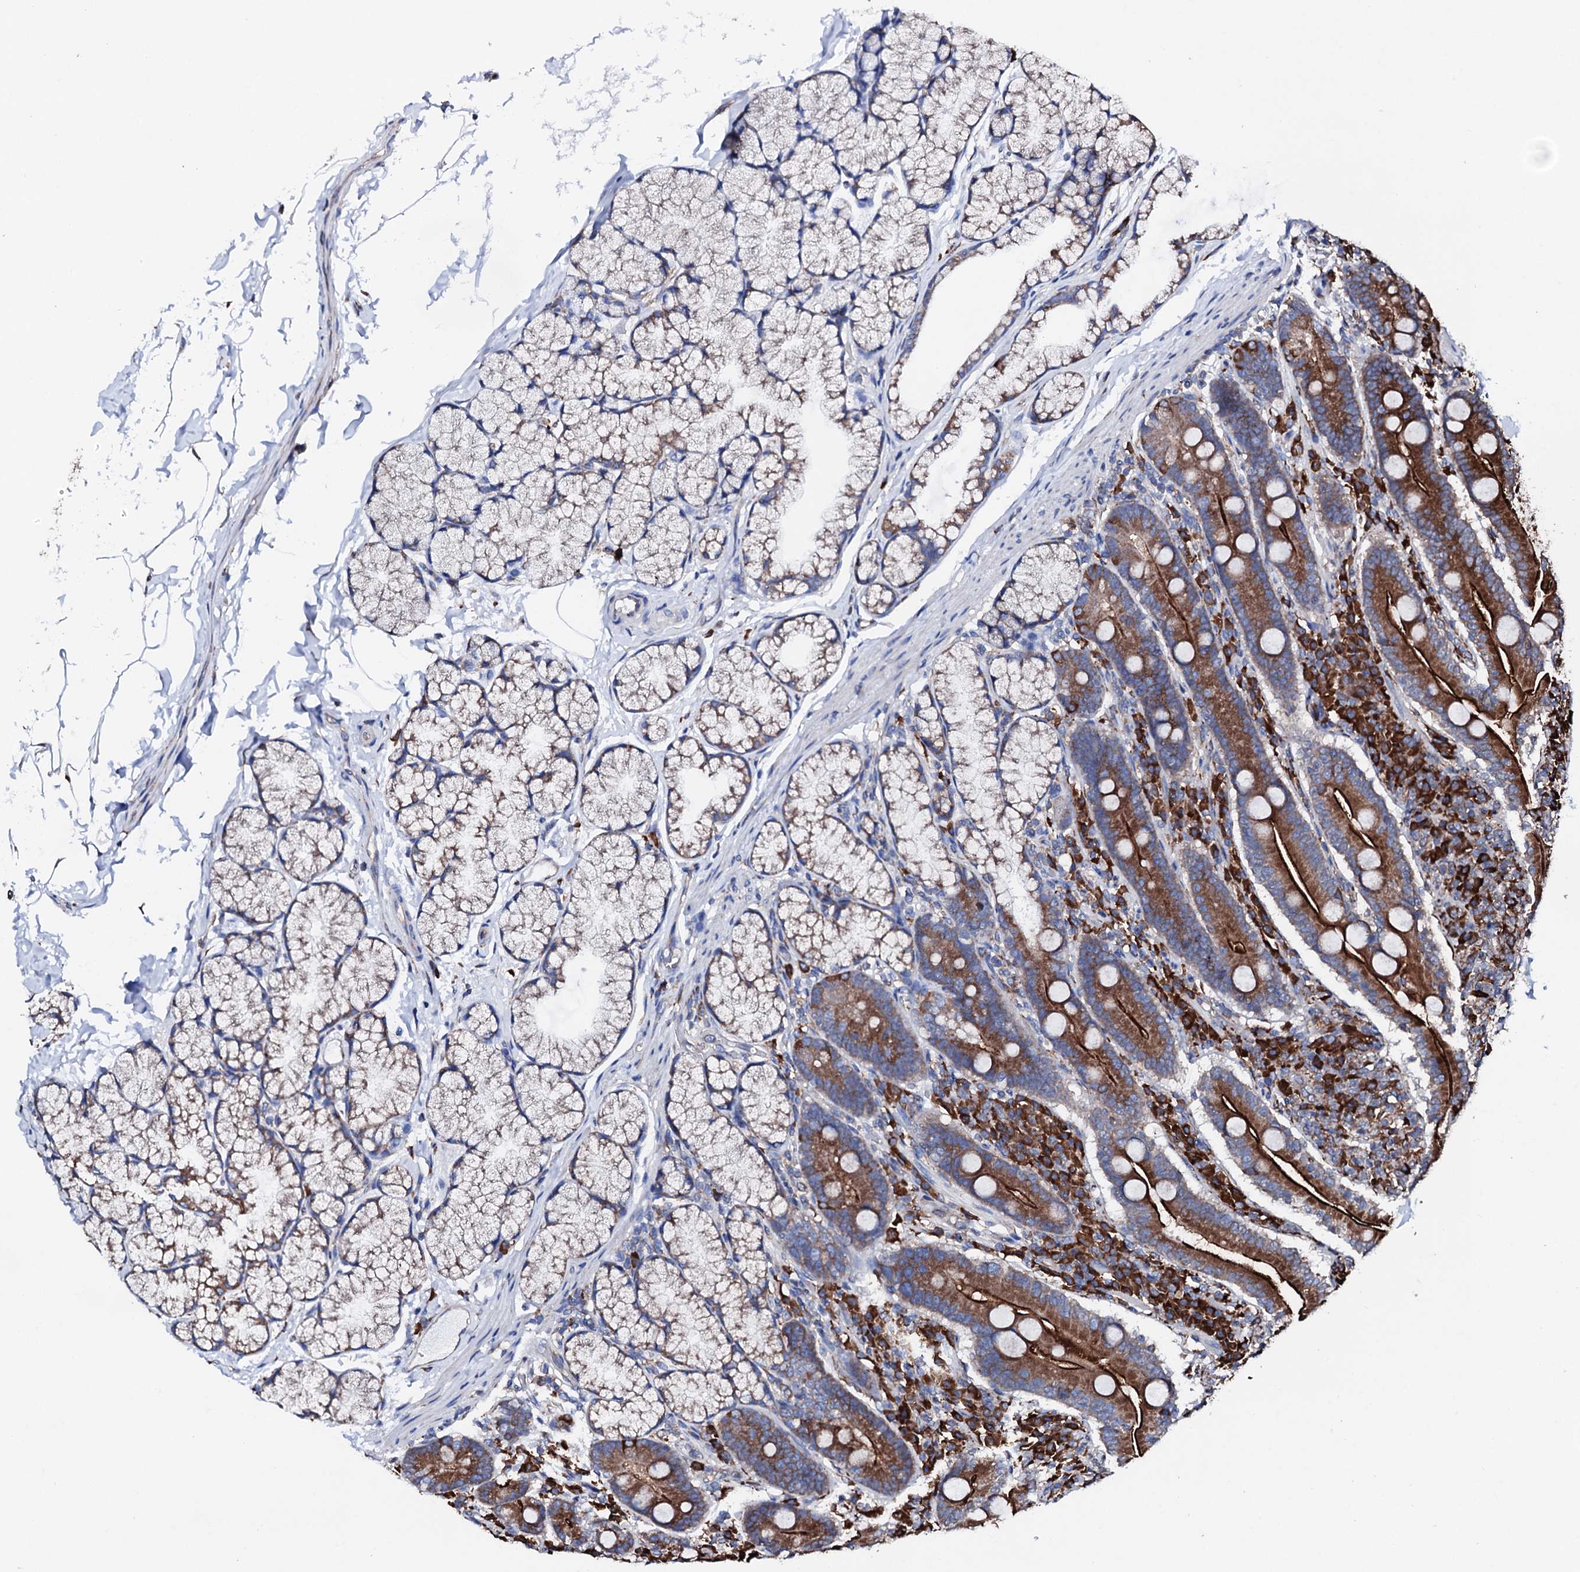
{"staining": {"intensity": "strong", "quantity": ">75%", "location": "cytoplasmic/membranous"}, "tissue": "duodenum", "cell_type": "Glandular cells", "image_type": "normal", "snomed": [{"axis": "morphology", "description": "Normal tissue, NOS"}, {"axis": "topography", "description": "Duodenum"}], "caption": "Protein staining of normal duodenum demonstrates strong cytoplasmic/membranous positivity in approximately >75% of glandular cells.", "gene": "AMDHD1", "patient": {"sex": "male", "age": 35}}